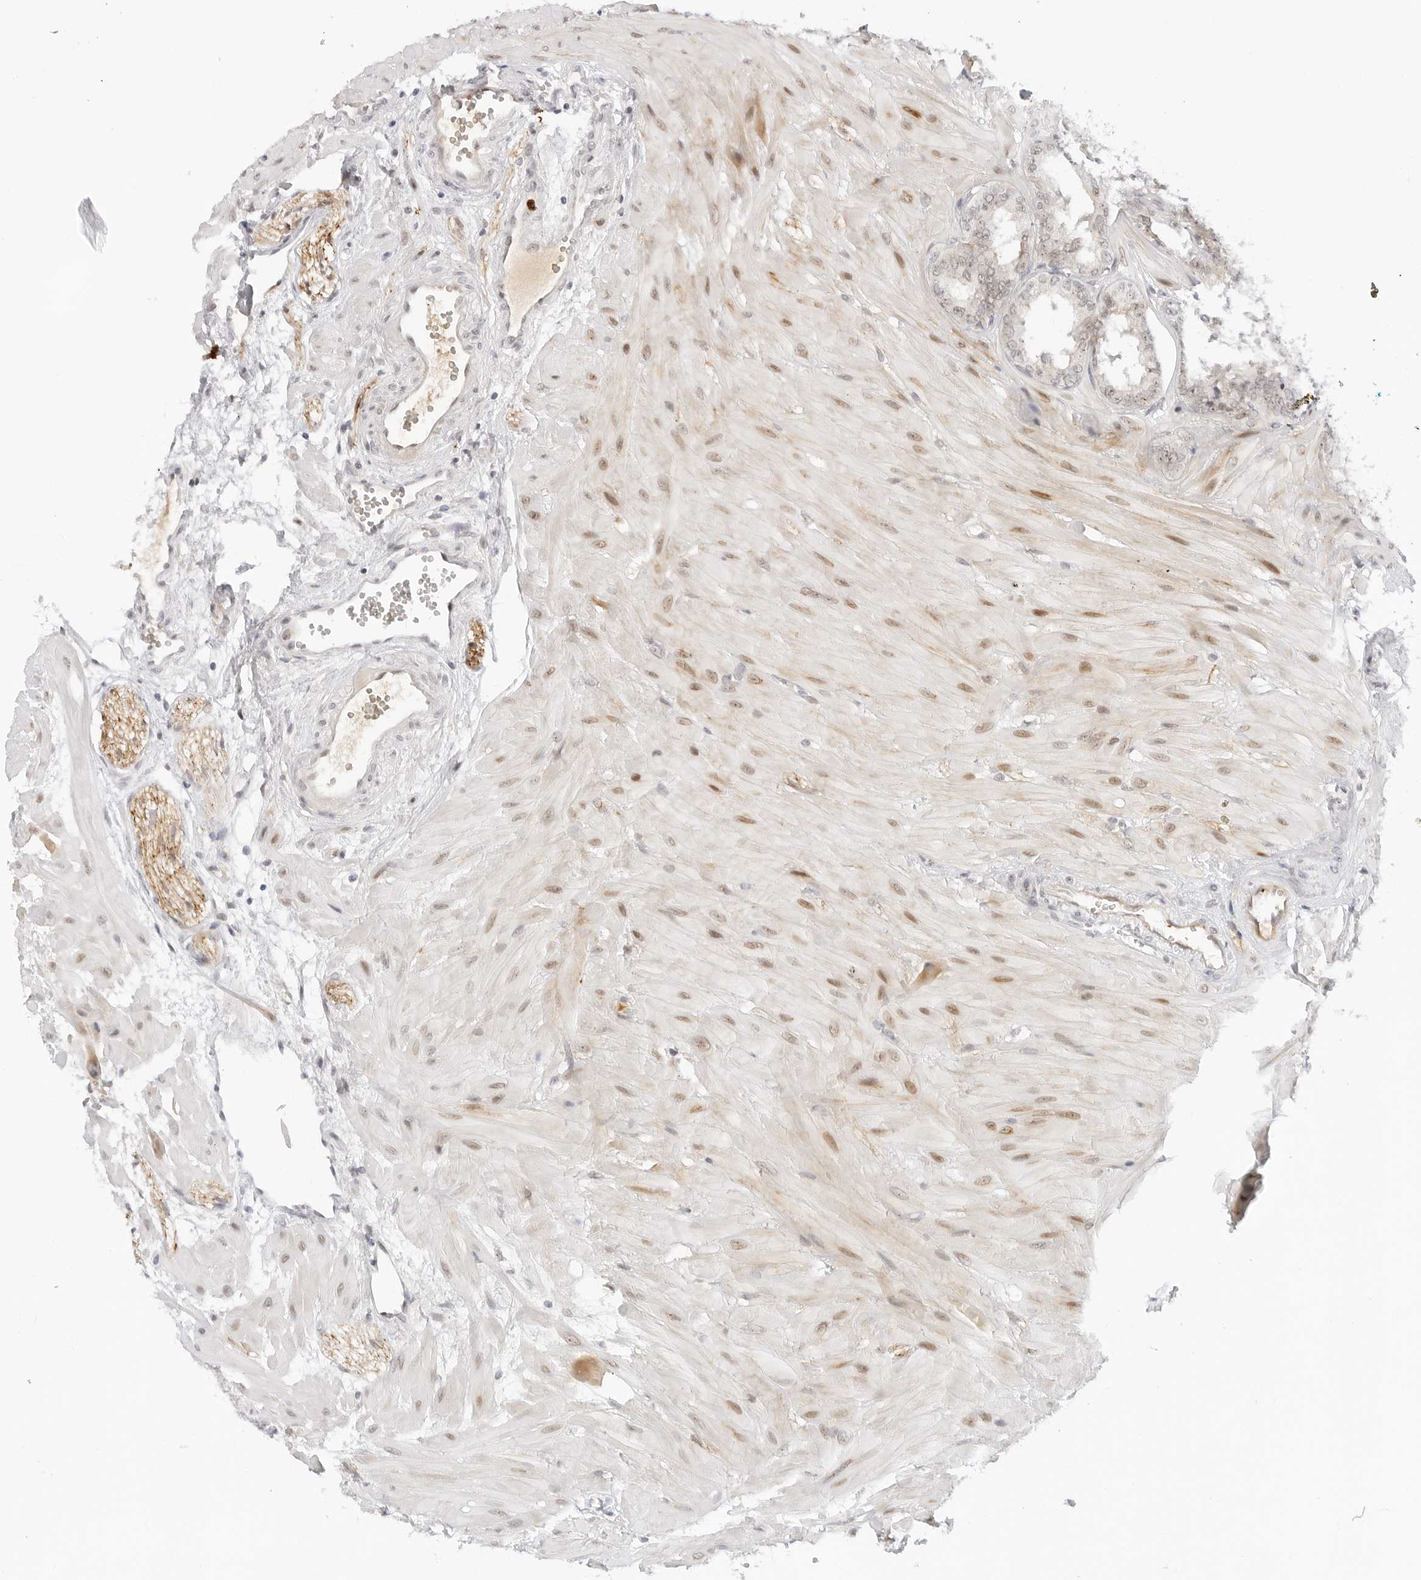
{"staining": {"intensity": "weak", "quantity": ">75%", "location": "cytoplasmic/membranous,nuclear"}, "tissue": "seminal vesicle", "cell_type": "Glandular cells", "image_type": "normal", "snomed": [{"axis": "morphology", "description": "Normal tissue, NOS"}, {"axis": "topography", "description": "Prostate"}, {"axis": "topography", "description": "Seminal veicle"}], "caption": "DAB (3,3'-diaminobenzidine) immunohistochemical staining of normal human seminal vesicle demonstrates weak cytoplasmic/membranous,nuclear protein expression in about >75% of glandular cells. The staining was performed using DAB (3,3'-diaminobenzidine), with brown indicating positive protein expression. Nuclei are stained blue with hematoxylin.", "gene": "HIPK3", "patient": {"sex": "male", "age": 51}}